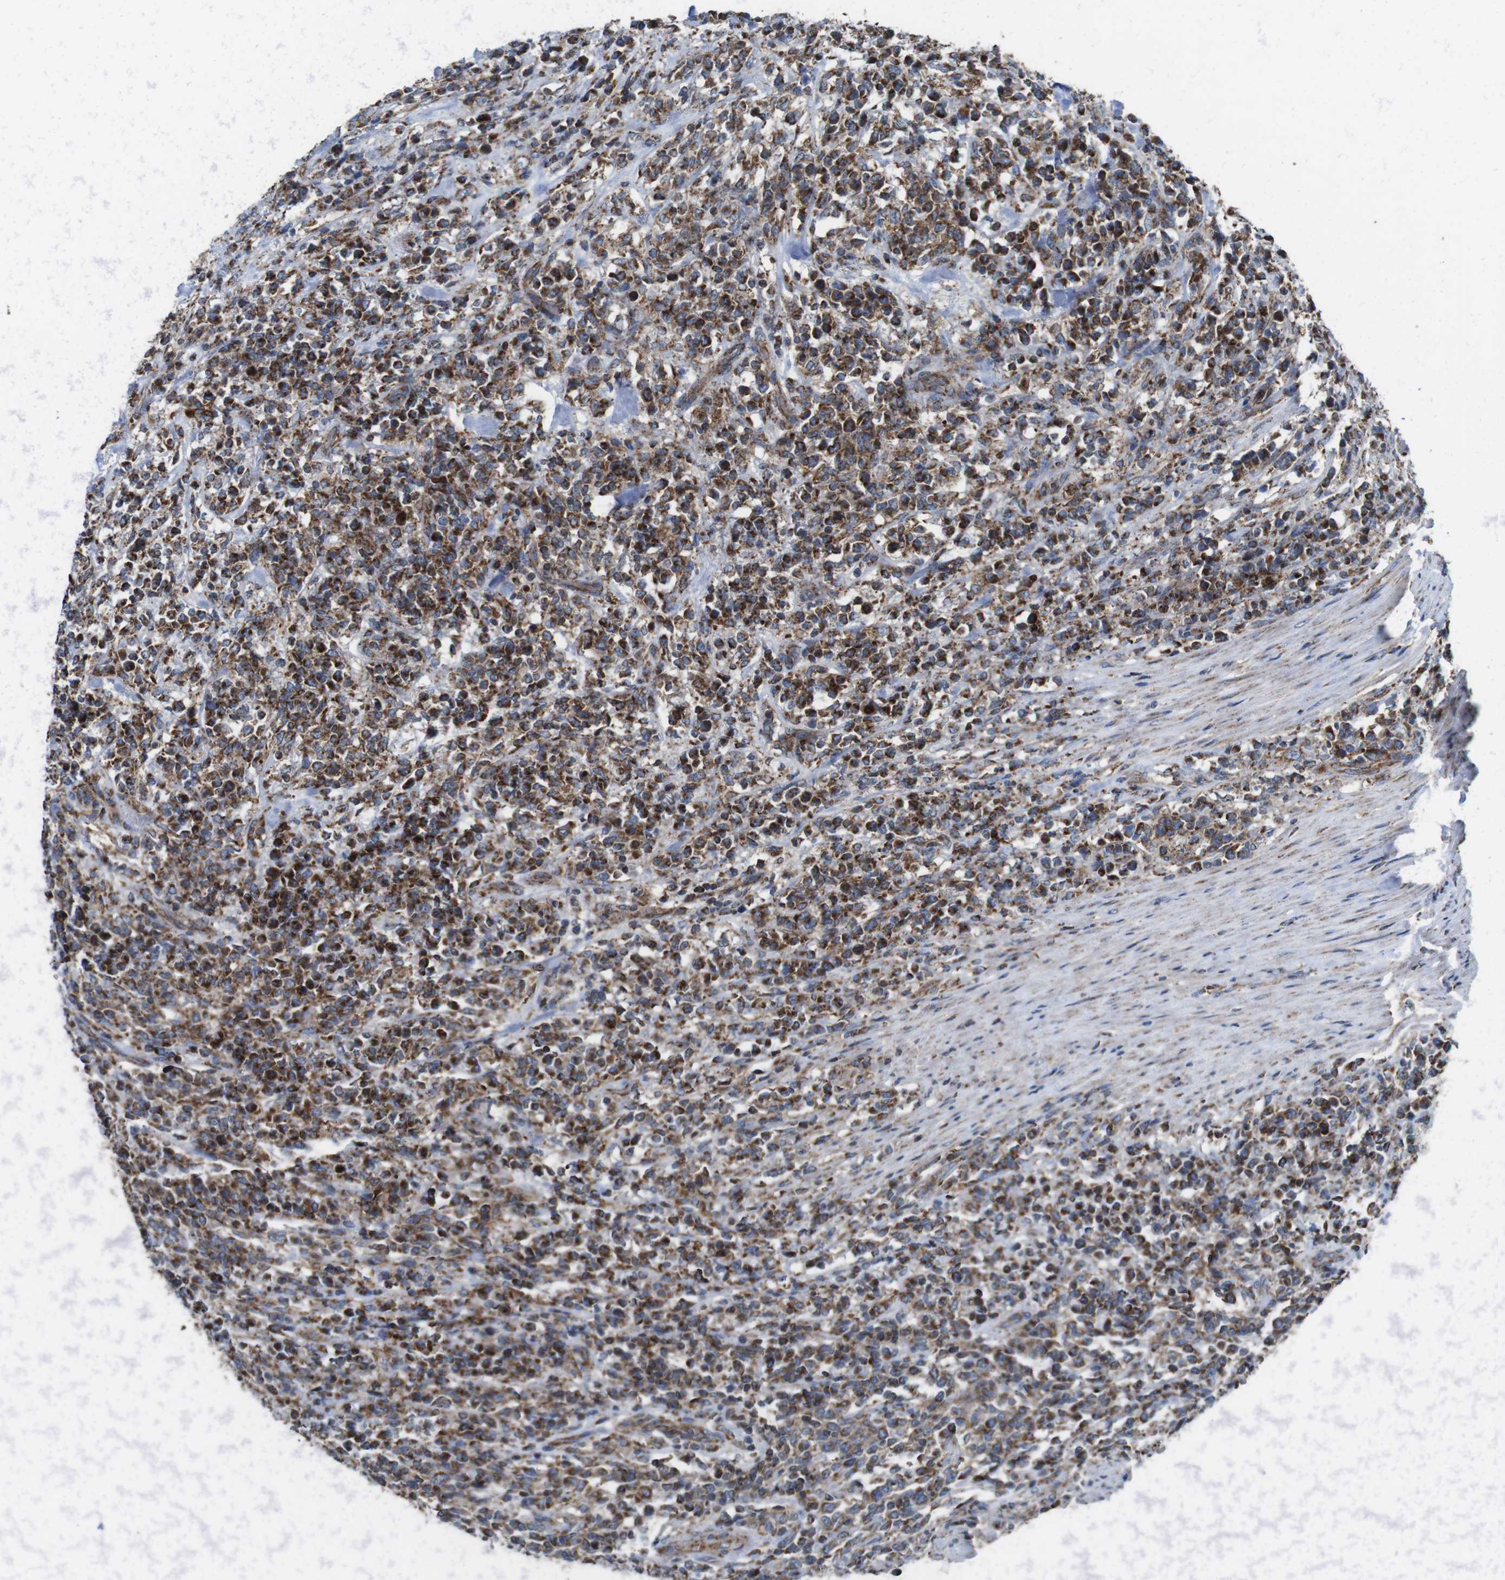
{"staining": {"intensity": "strong", "quantity": "25%-75%", "location": "cytoplasmic/membranous"}, "tissue": "lymphoma", "cell_type": "Tumor cells", "image_type": "cancer", "snomed": [{"axis": "morphology", "description": "Malignant lymphoma, non-Hodgkin's type, High grade"}, {"axis": "topography", "description": "Soft tissue"}], "caption": "Malignant lymphoma, non-Hodgkin's type (high-grade) stained with a protein marker shows strong staining in tumor cells.", "gene": "HK1", "patient": {"sex": "male", "age": 18}}